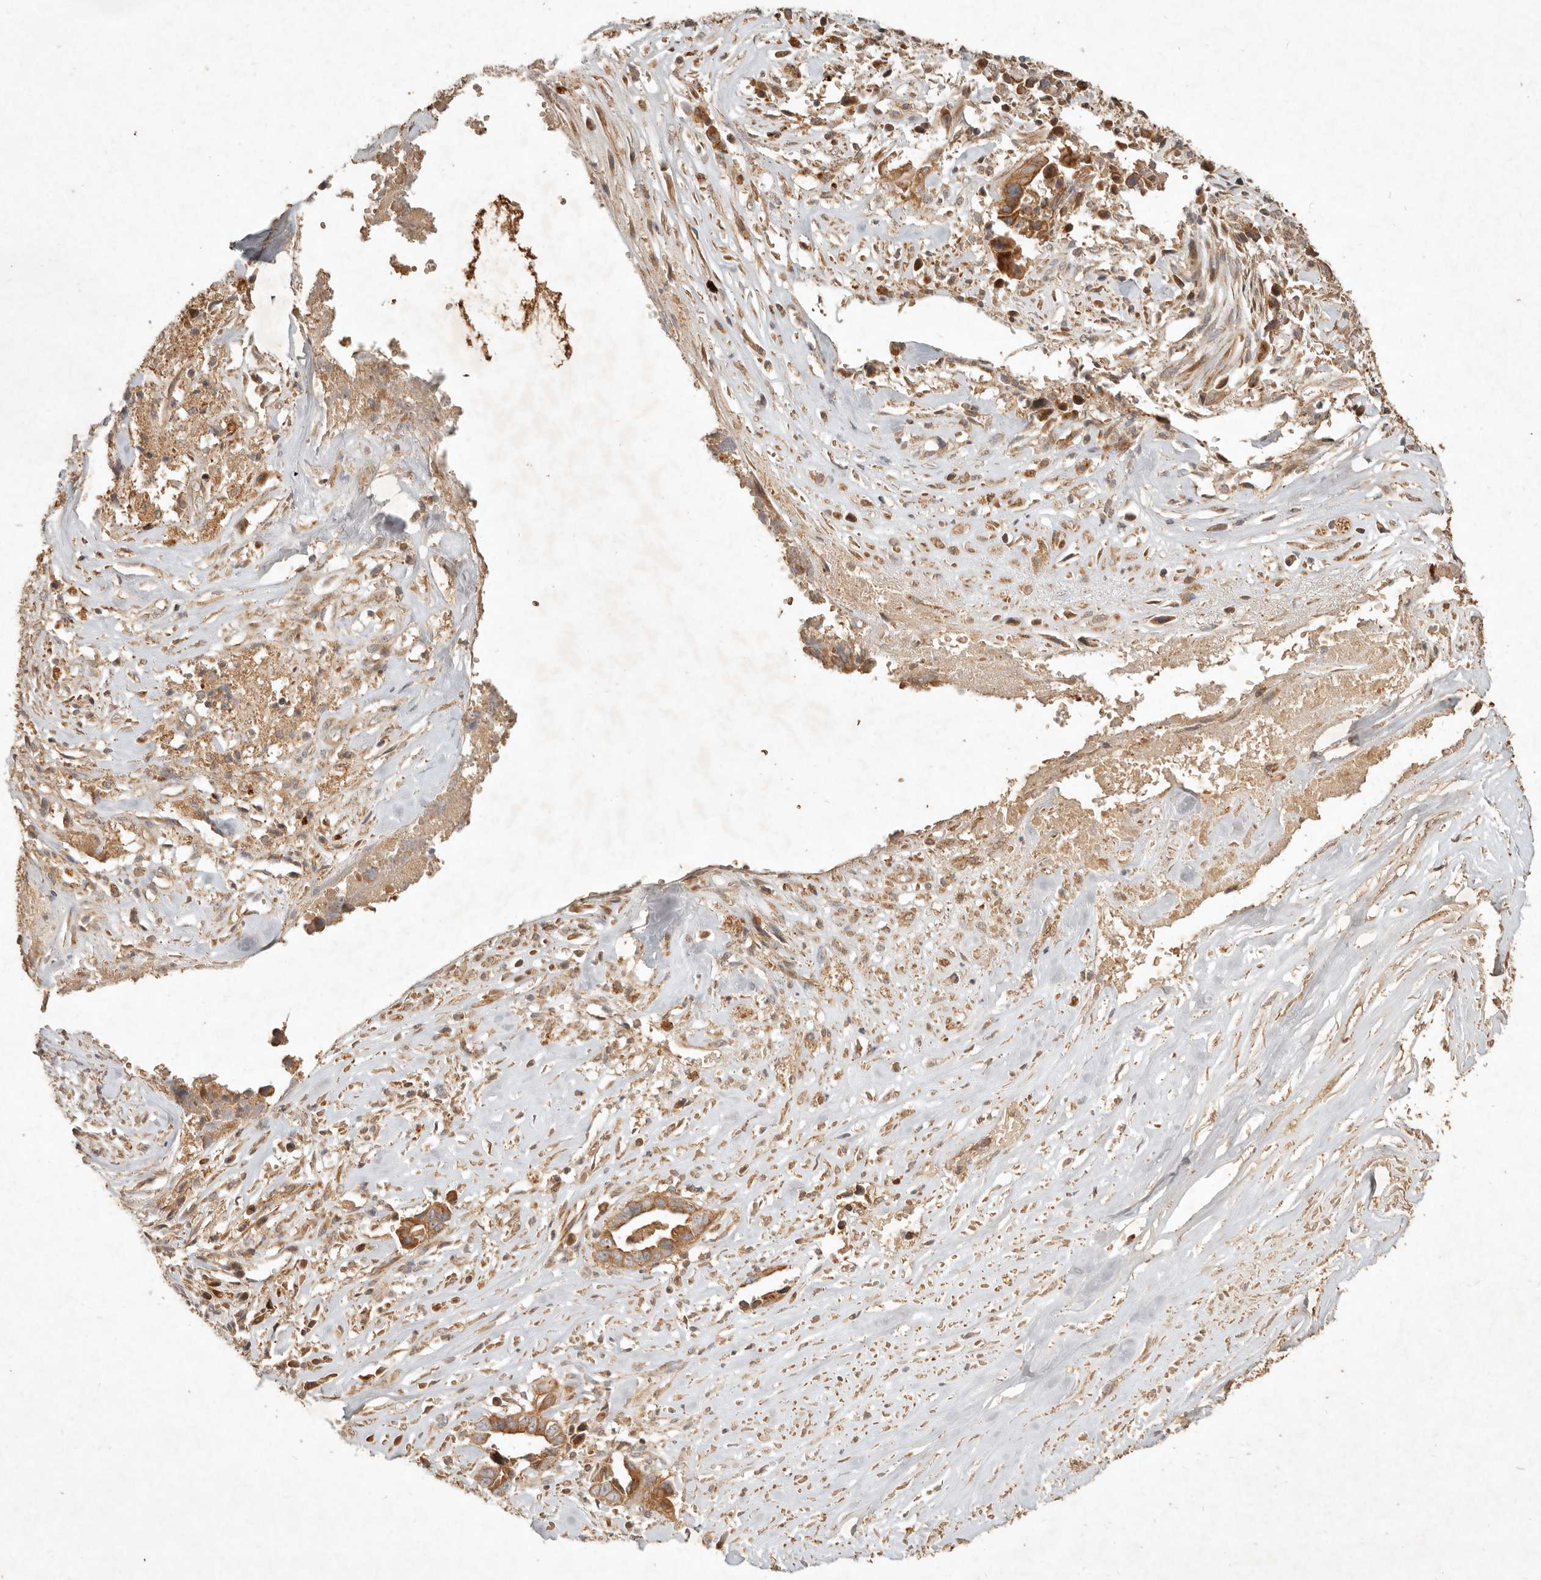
{"staining": {"intensity": "moderate", "quantity": ">75%", "location": "cytoplasmic/membranous"}, "tissue": "liver cancer", "cell_type": "Tumor cells", "image_type": "cancer", "snomed": [{"axis": "morphology", "description": "Cholangiocarcinoma"}, {"axis": "topography", "description": "Liver"}], "caption": "Liver cancer tissue demonstrates moderate cytoplasmic/membranous expression in approximately >75% of tumor cells, visualized by immunohistochemistry.", "gene": "CLEC4C", "patient": {"sex": "female", "age": 79}}